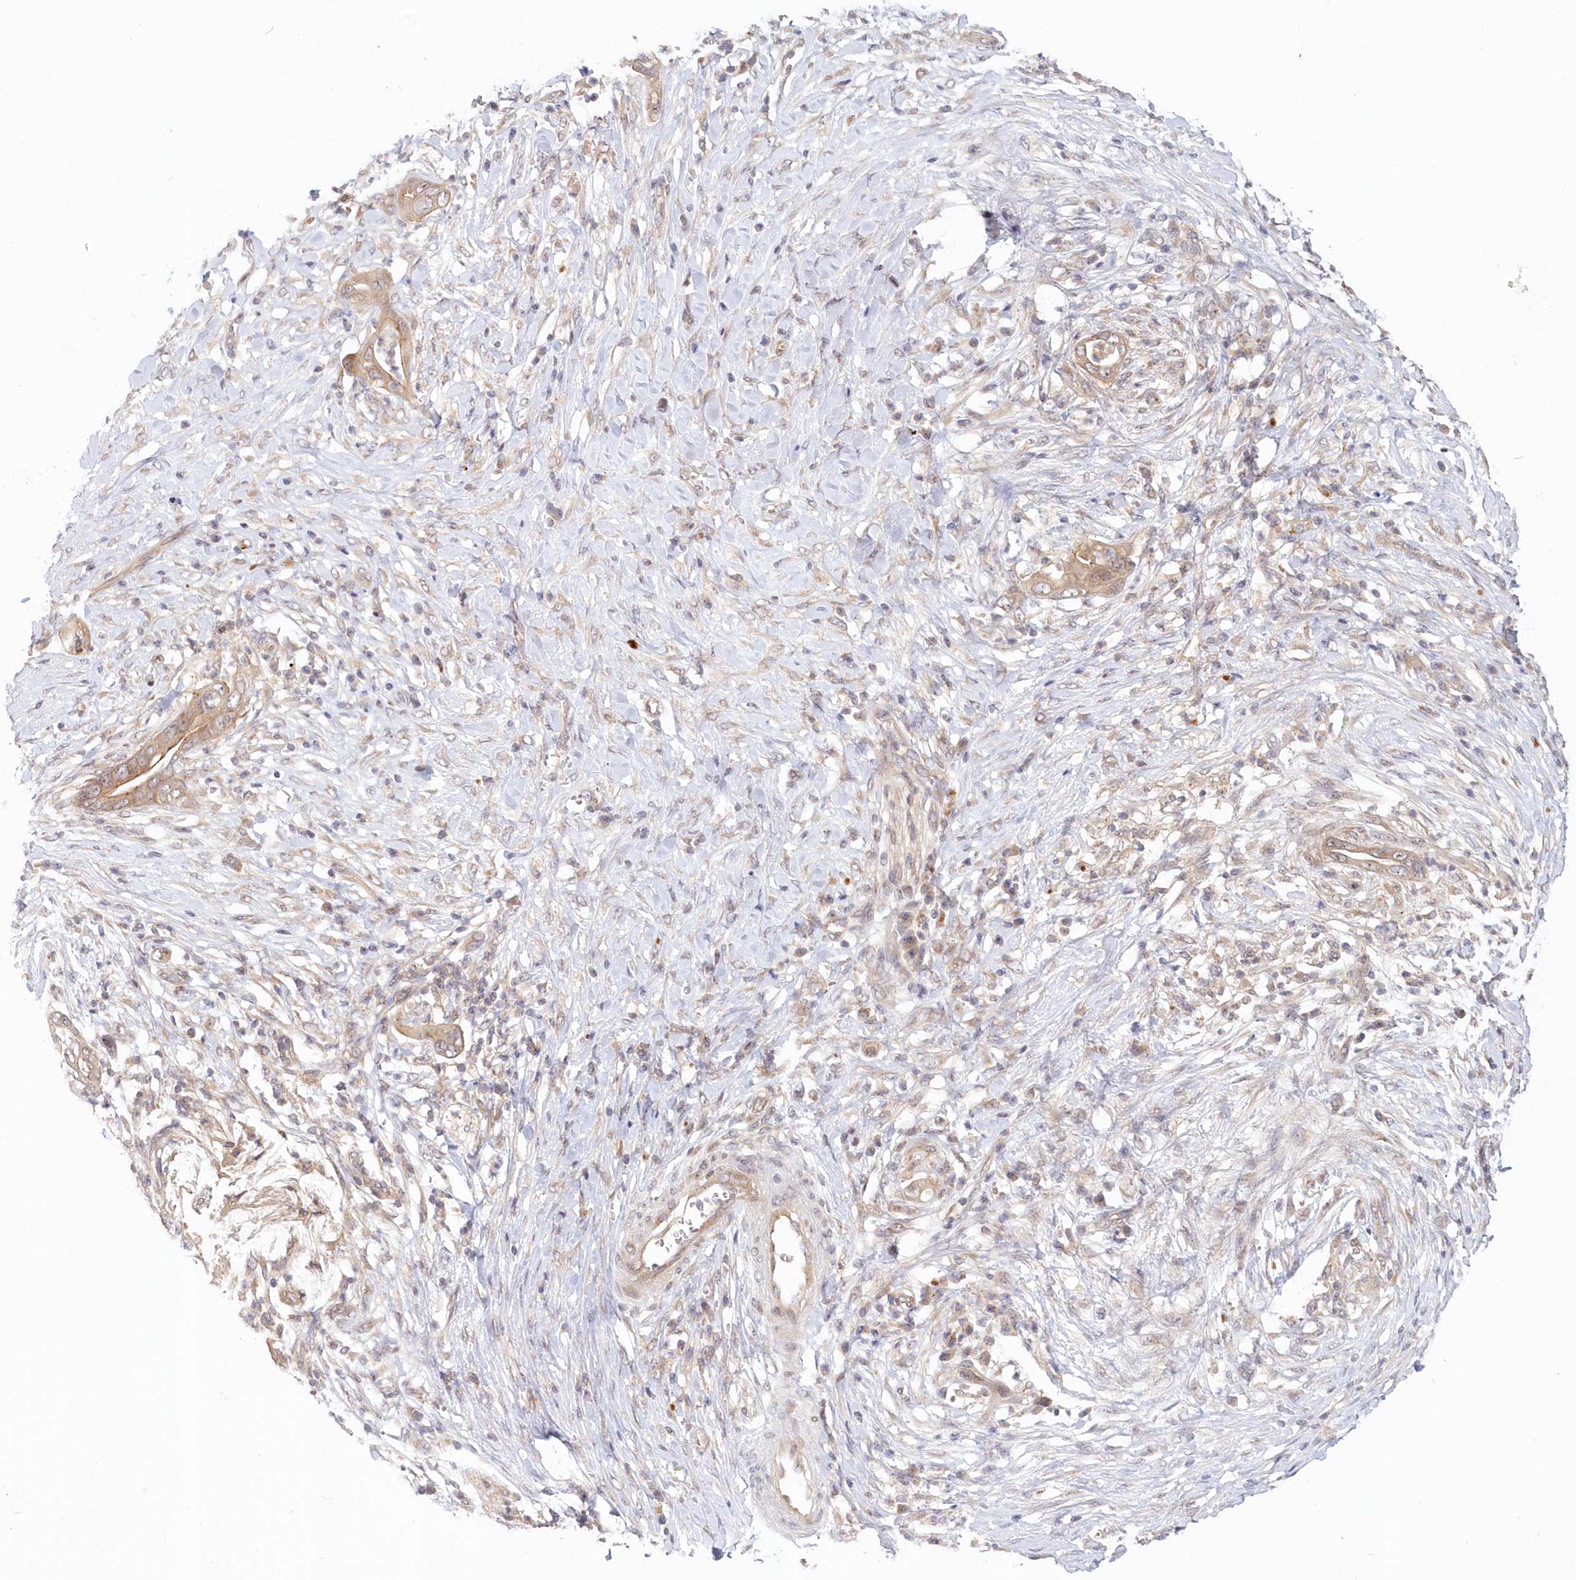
{"staining": {"intensity": "moderate", "quantity": ">75%", "location": "cytoplasmic/membranous"}, "tissue": "pancreatic cancer", "cell_type": "Tumor cells", "image_type": "cancer", "snomed": [{"axis": "morphology", "description": "Adenocarcinoma, NOS"}, {"axis": "topography", "description": "Pancreas"}], "caption": "IHC image of neoplastic tissue: human pancreatic adenocarcinoma stained using IHC reveals medium levels of moderate protein expression localized specifically in the cytoplasmic/membranous of tumor cells, appearing as a cytoplasmic/membranous brown color.", "gene": "KATNA1", "patient": {"sex": "male", "age": 75}}